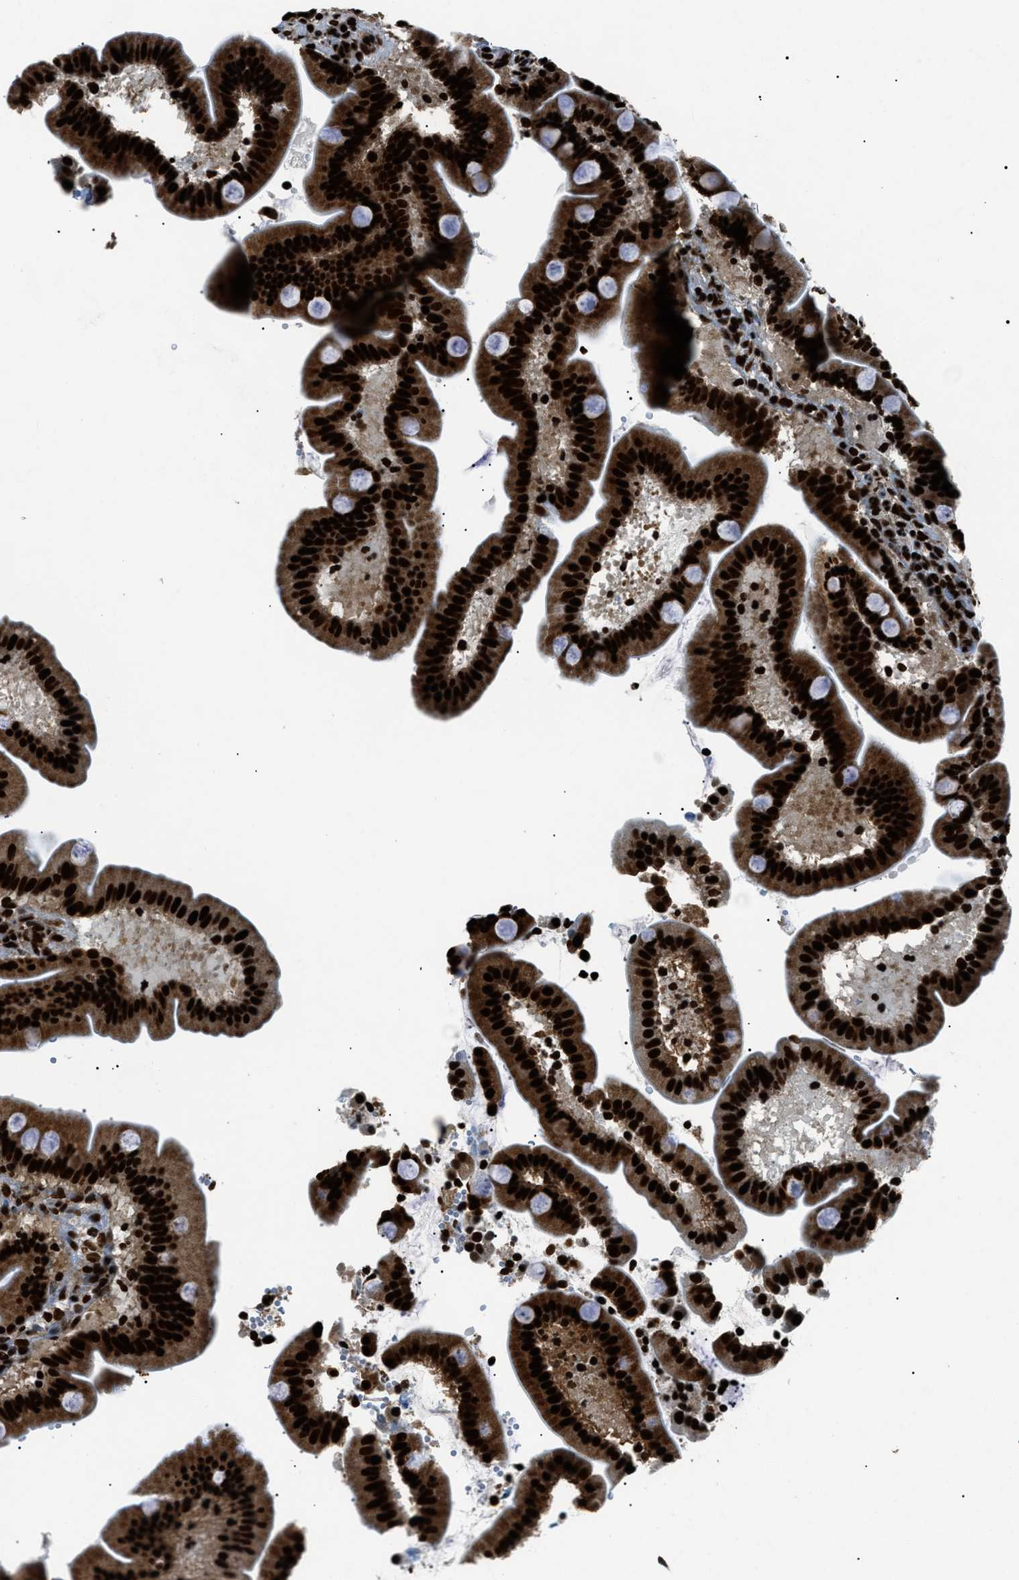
{"staining": {"intensity": "strong", "quantity": ">75%", "location": "cytoplasmic/membranous,nuclear"}, "tissue": "duodenum", "cell_type": "Glandular cells", "image_type": "normal", "snomed": [{"axis": "morphology", "description": "Normal tissue, NOS"}, {"axis": "topography", "description": "Duodenum"}], "caption": "Protein analysis of unremarkable duodenum exhibits strong cytoplasmic/membranous,nuclear staining in about >75% of glandular cells.", "gene": "HNRNPK", "patient": {"sex": "male", "age": 54}}